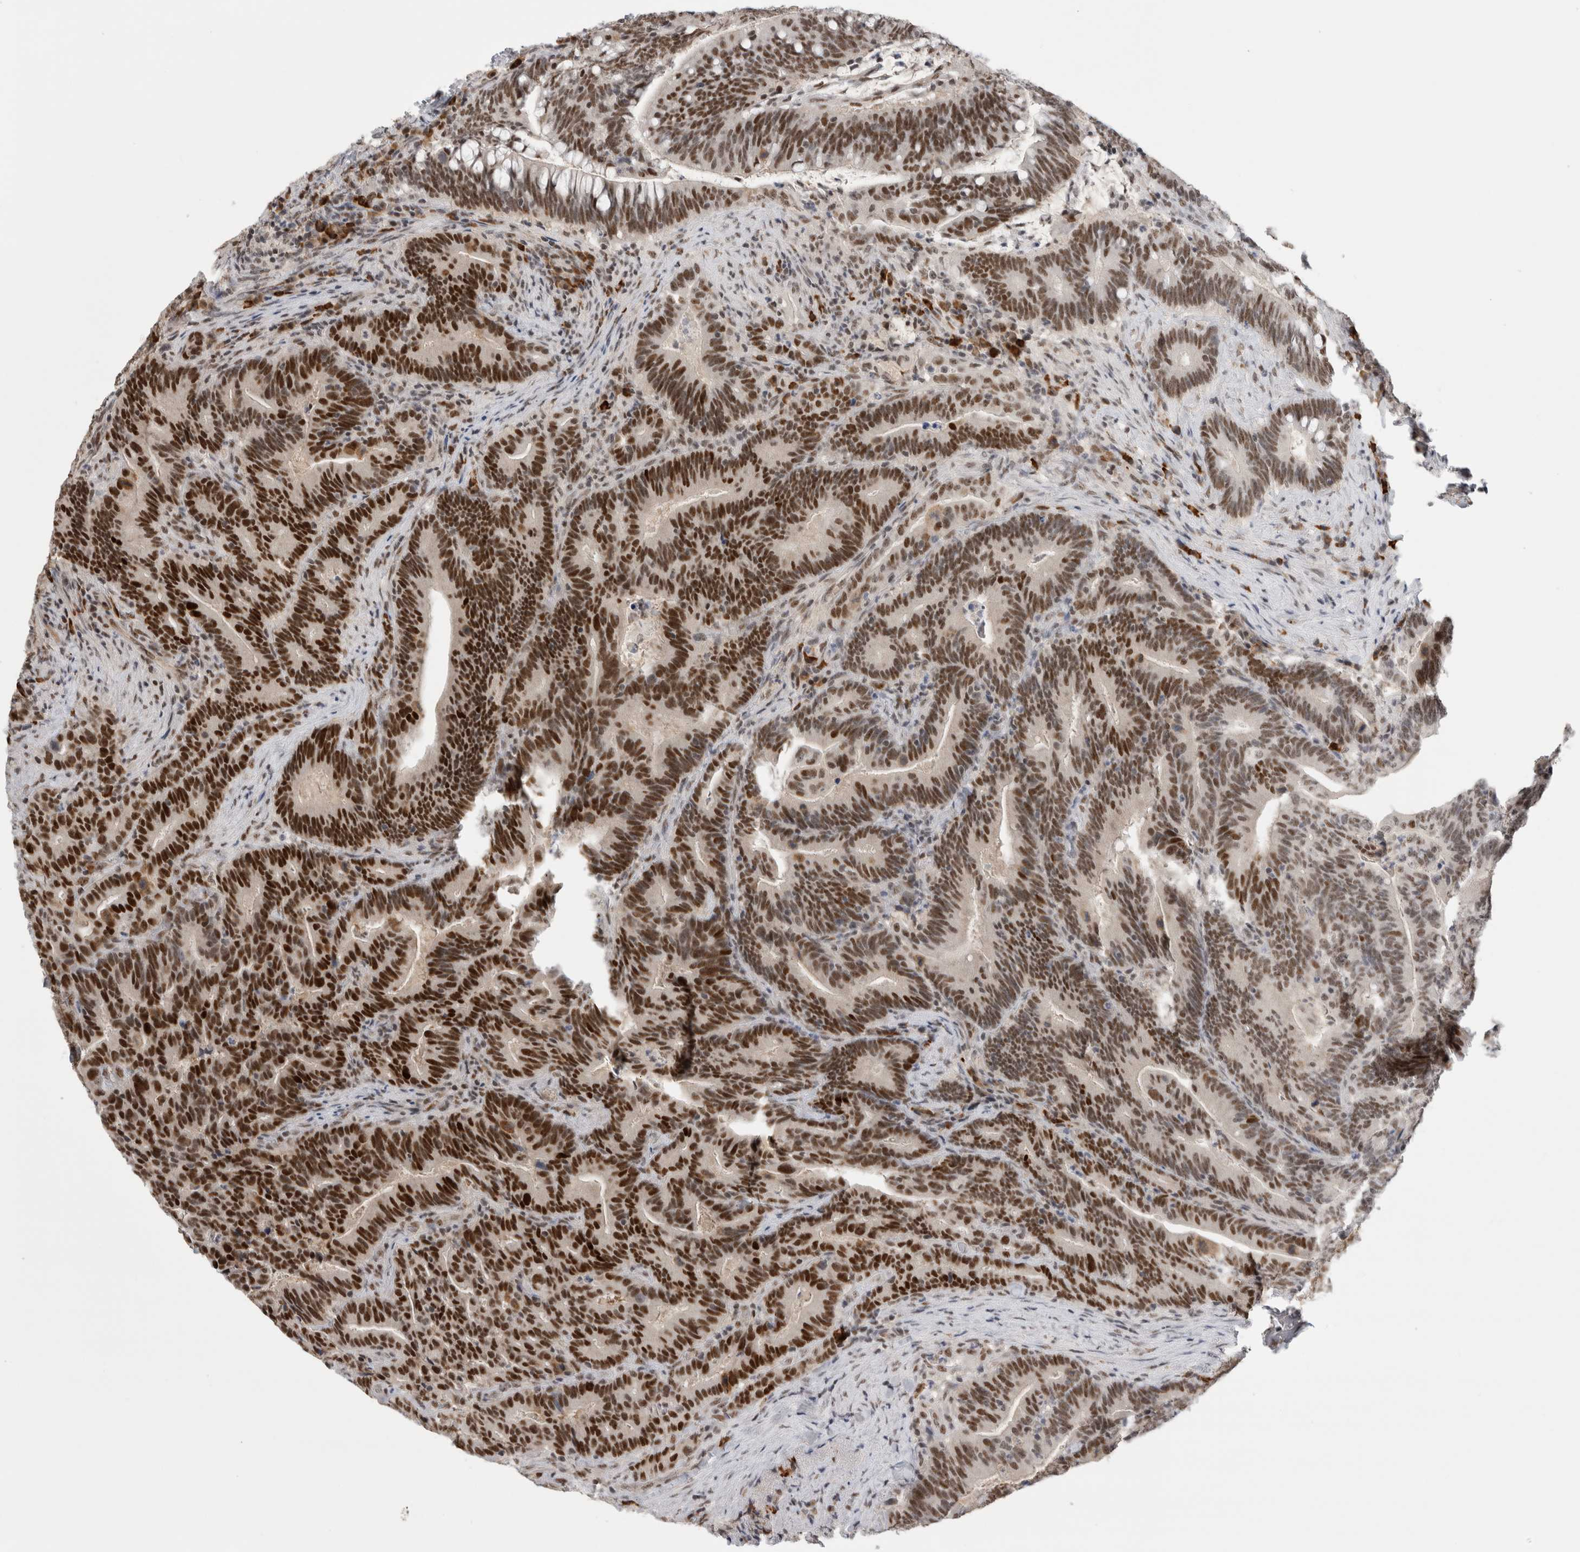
{"staining": {"intensity": "strong", "quantity": "25%-75%", "location": "nuclear"}, "tissue": "colorectal cancer", "cell_type": "Tumor cells", "image_type": "cancer", "snomed": [{"axis": "morphology", "description": "Adenocarcinoma, NOS"}, {"axis": "topography", "description": "Colon"}], "caption": "Colorectal cancer (adenocarcinoma) was stained to show a protein in brown. There is high levels of strong nuclear staining in approximately 25%-75% of tumor cells.", "gene": "ZNF24", "patient": {"sex": "female", "age": 66}}